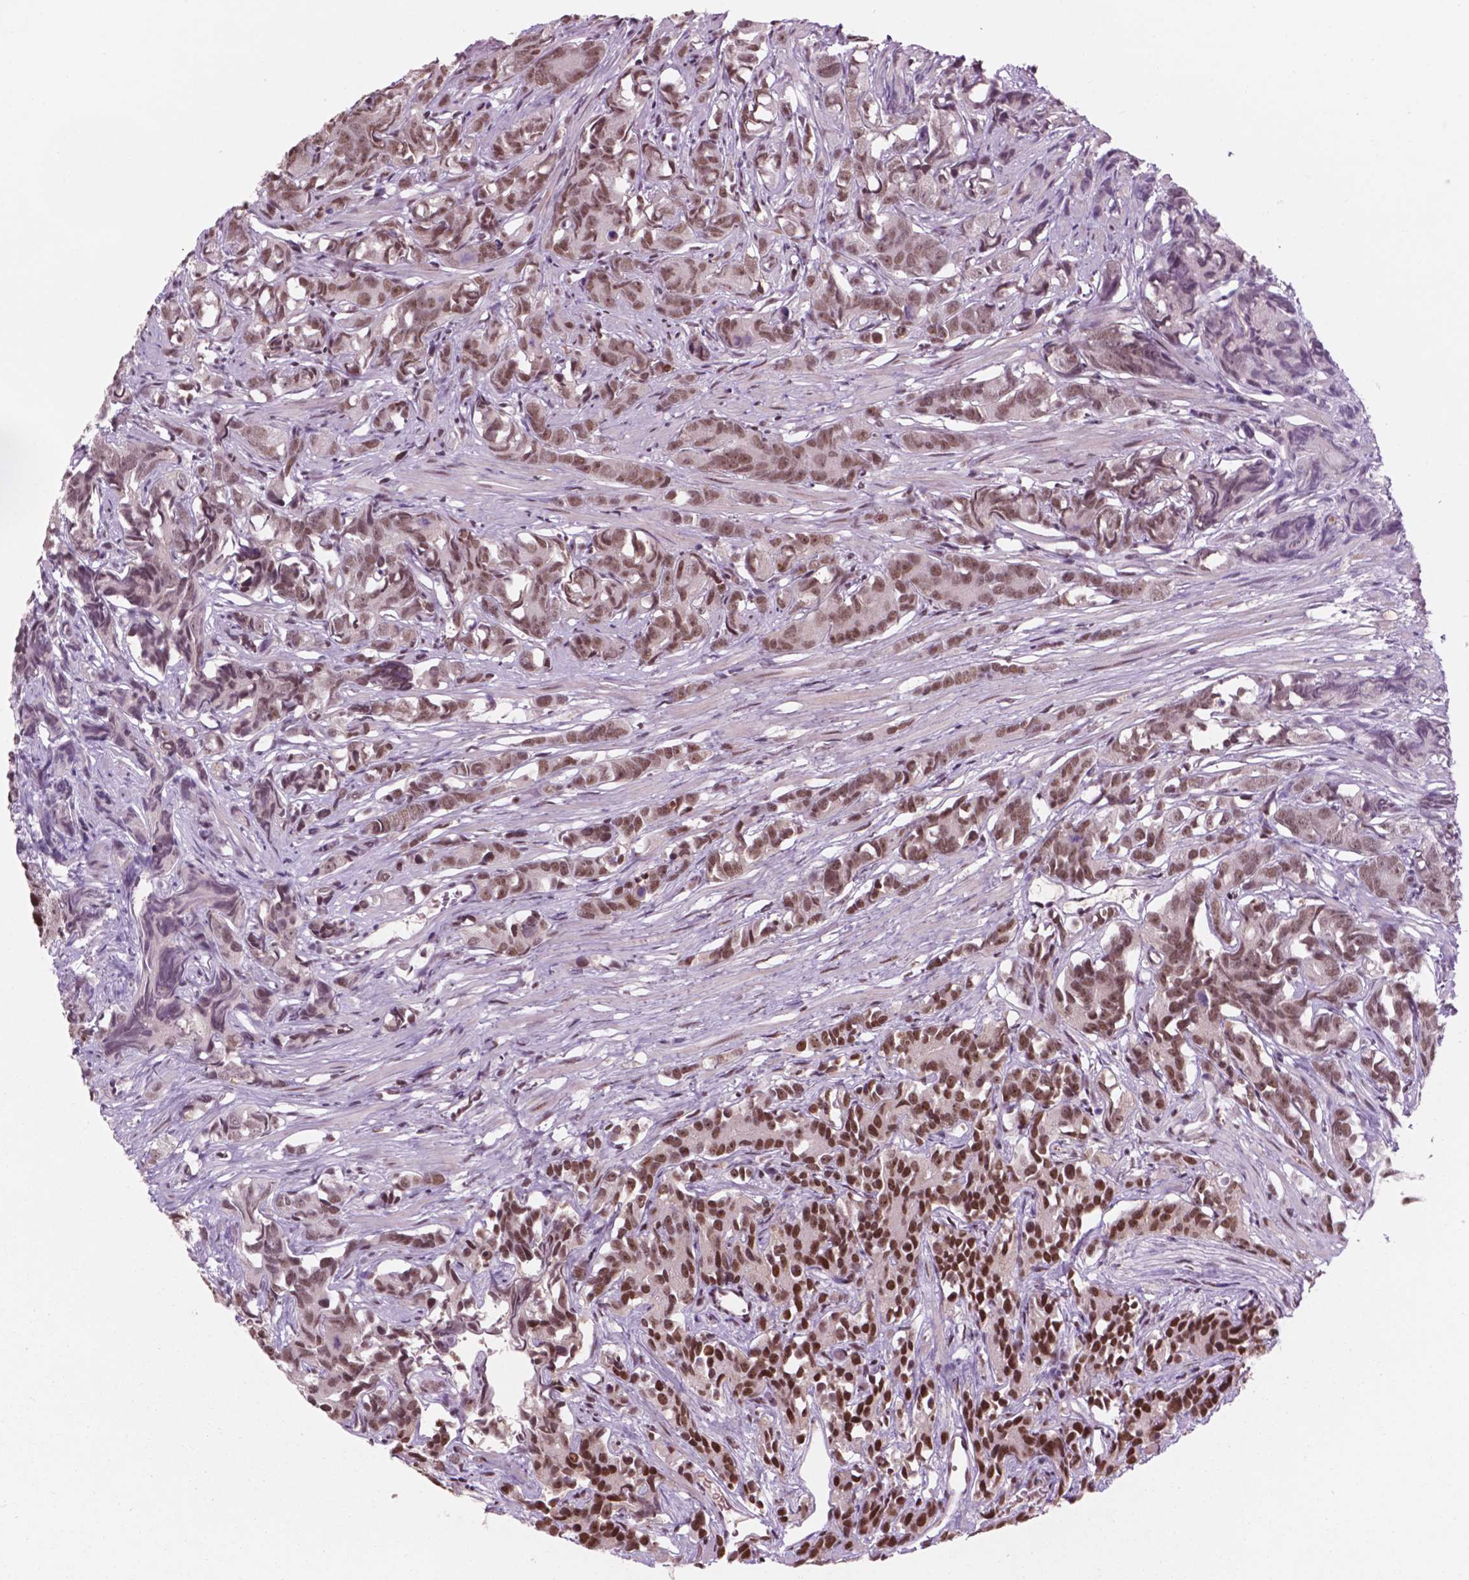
{"staining": {"intensity": "moderate", "quantity": ">75%", "location": "nuclear"}, "tissue": "prostate cancer", "cell_type": "Tumor cells", "image_type": "cancer", "snomed": [{"axis": "morphology", "description": "Adenocarcinoma, High grade"}, {"axis": "topography", "description": "Prostate"}], "caption": "Immunohistochemical staining of prostate adenocarcinoma (high-grade) displays medium levels of moderate nuclear expression in approximately >75% of tumor cells.", "gene": "POLR2E", "patient": {"sex": "male", "age": 90}}